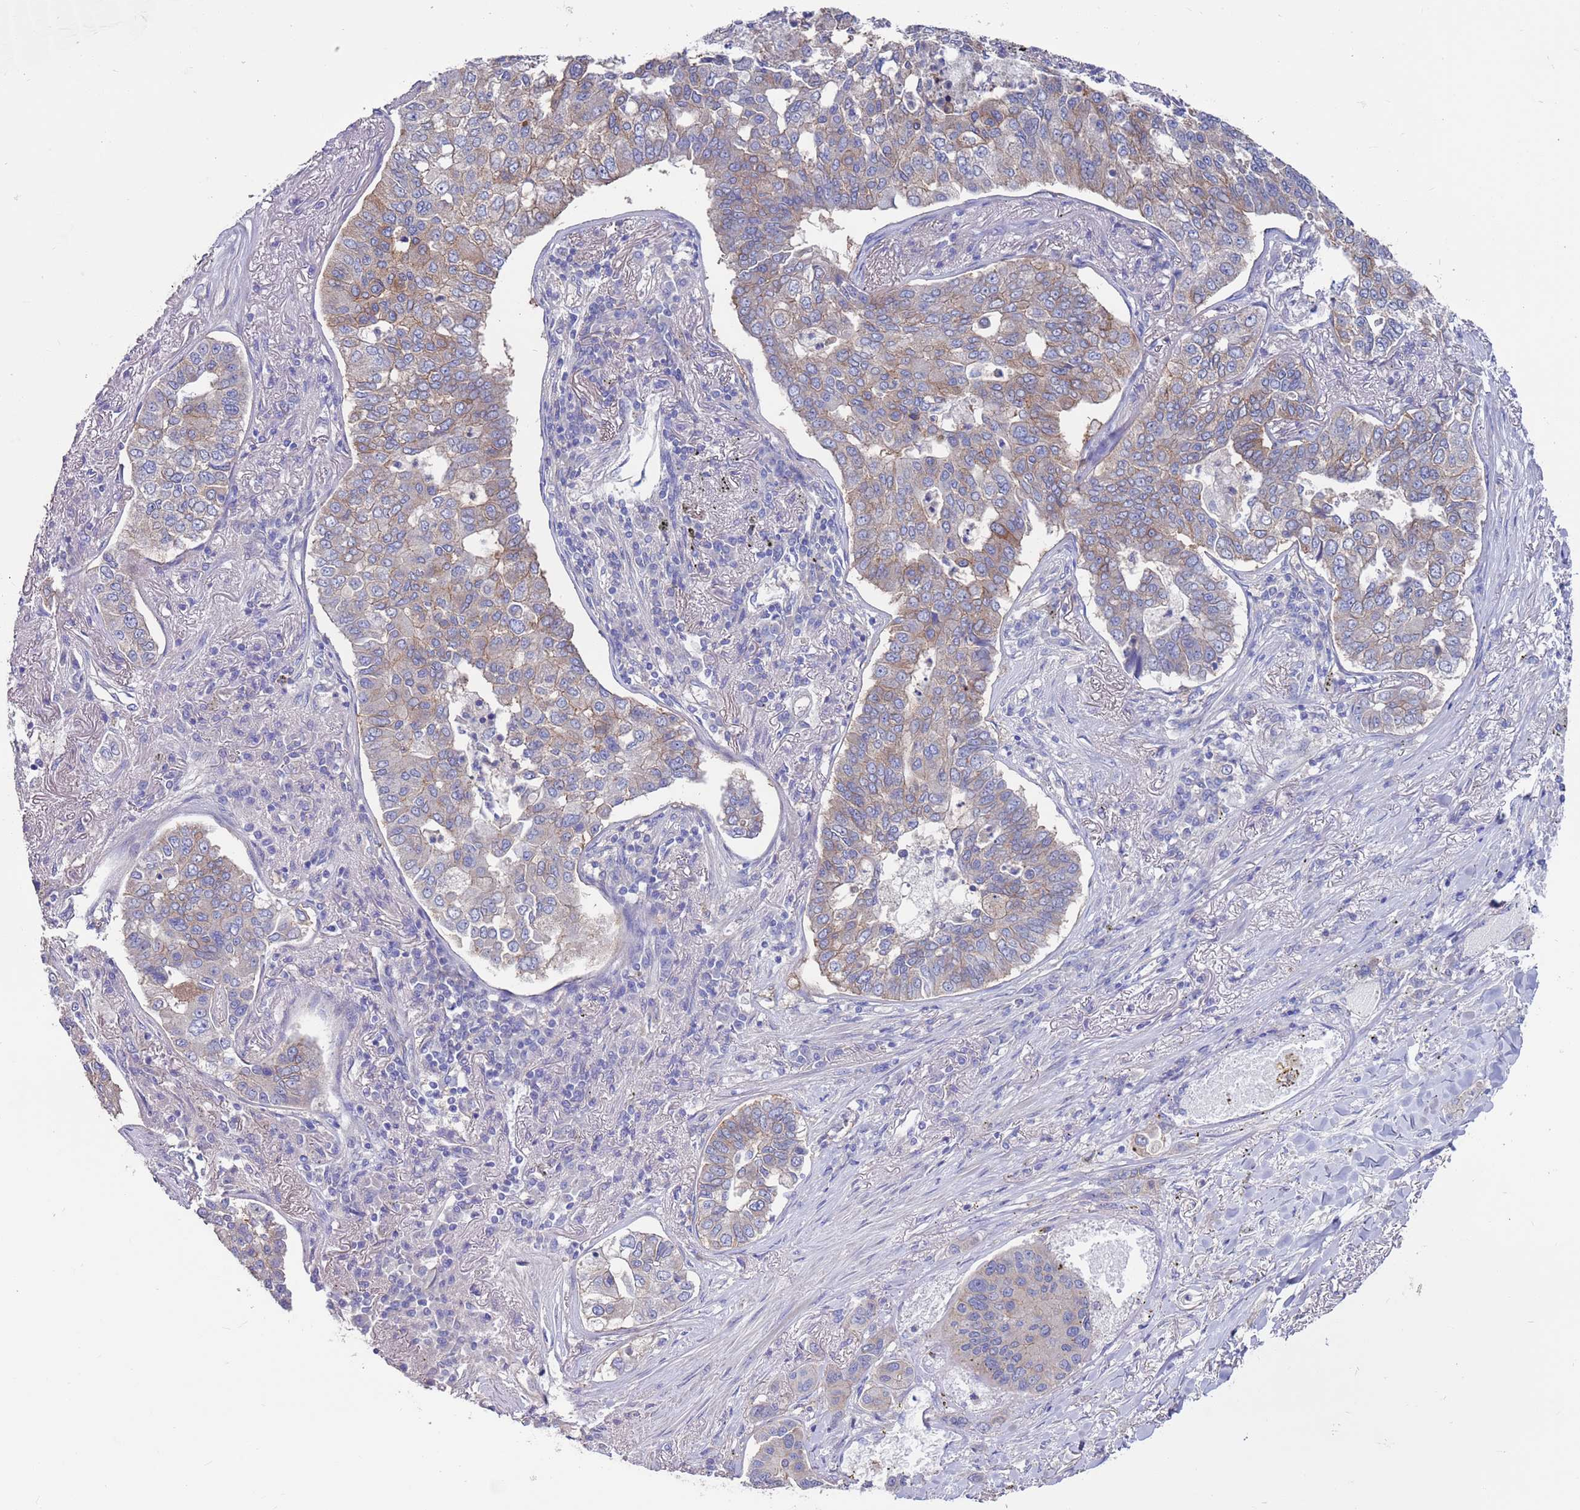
{"staining": {"intensity": "weak", "quantity": "25%-75%", "location": "cytoplasmic/membranous"}, "tissue": "lung cancer", "cell_type": "Tumor cells", "image_type": "cancer", "snomed": [{"axis": "morphology", "description": "Adenocarcinoma, NOS"}, {"axis": "topography", "description": "Lung"}], "caption": "Lung adenocarcinoma stained with a protein marker demonstrates weak staining in tumor cells.", "gene": "KRTCAP3", "patient": {"sex": "male", "age": 49}}